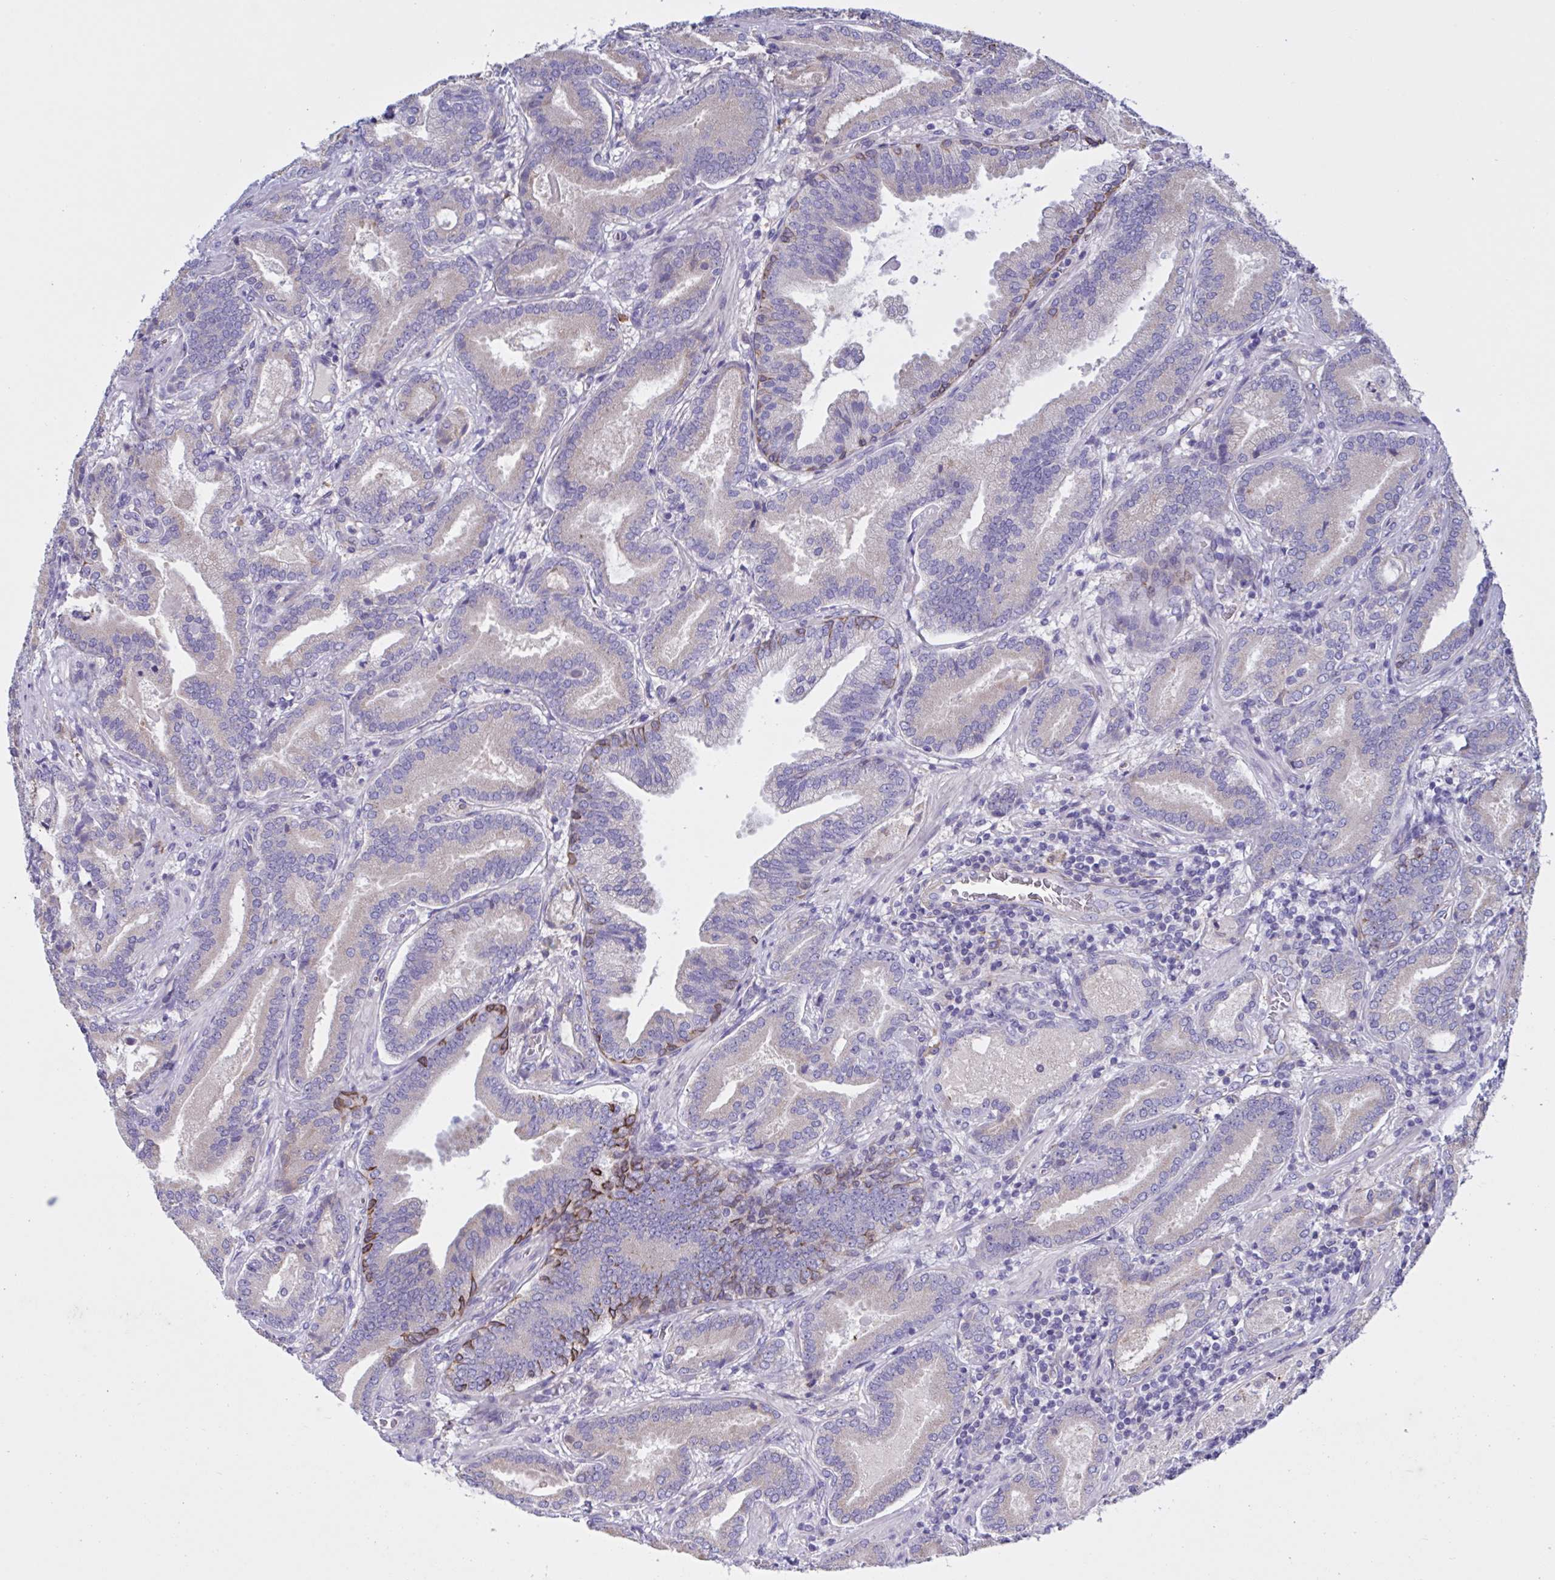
{"staining": {"intensity": "negative", "quantity": "none", "location": "none"}, "tissue": "prostate cancer", "cell_type": "Tumor cells", "image_type": "cancer", "snomed": [{"axis": "morphology", "description": "Adenocarcinoma, High grade"}, {"axis": "topography", "description": "Prostate"}], "caption": "This micrograph is of prostate cancer stained with immunohistochemistry to label a protein in brown with the nuclei are counter-stained blue. There is no positivity in tumor cells.", "gene": "SLC66A1", "patient": {"sex": "male", "age": 62}}